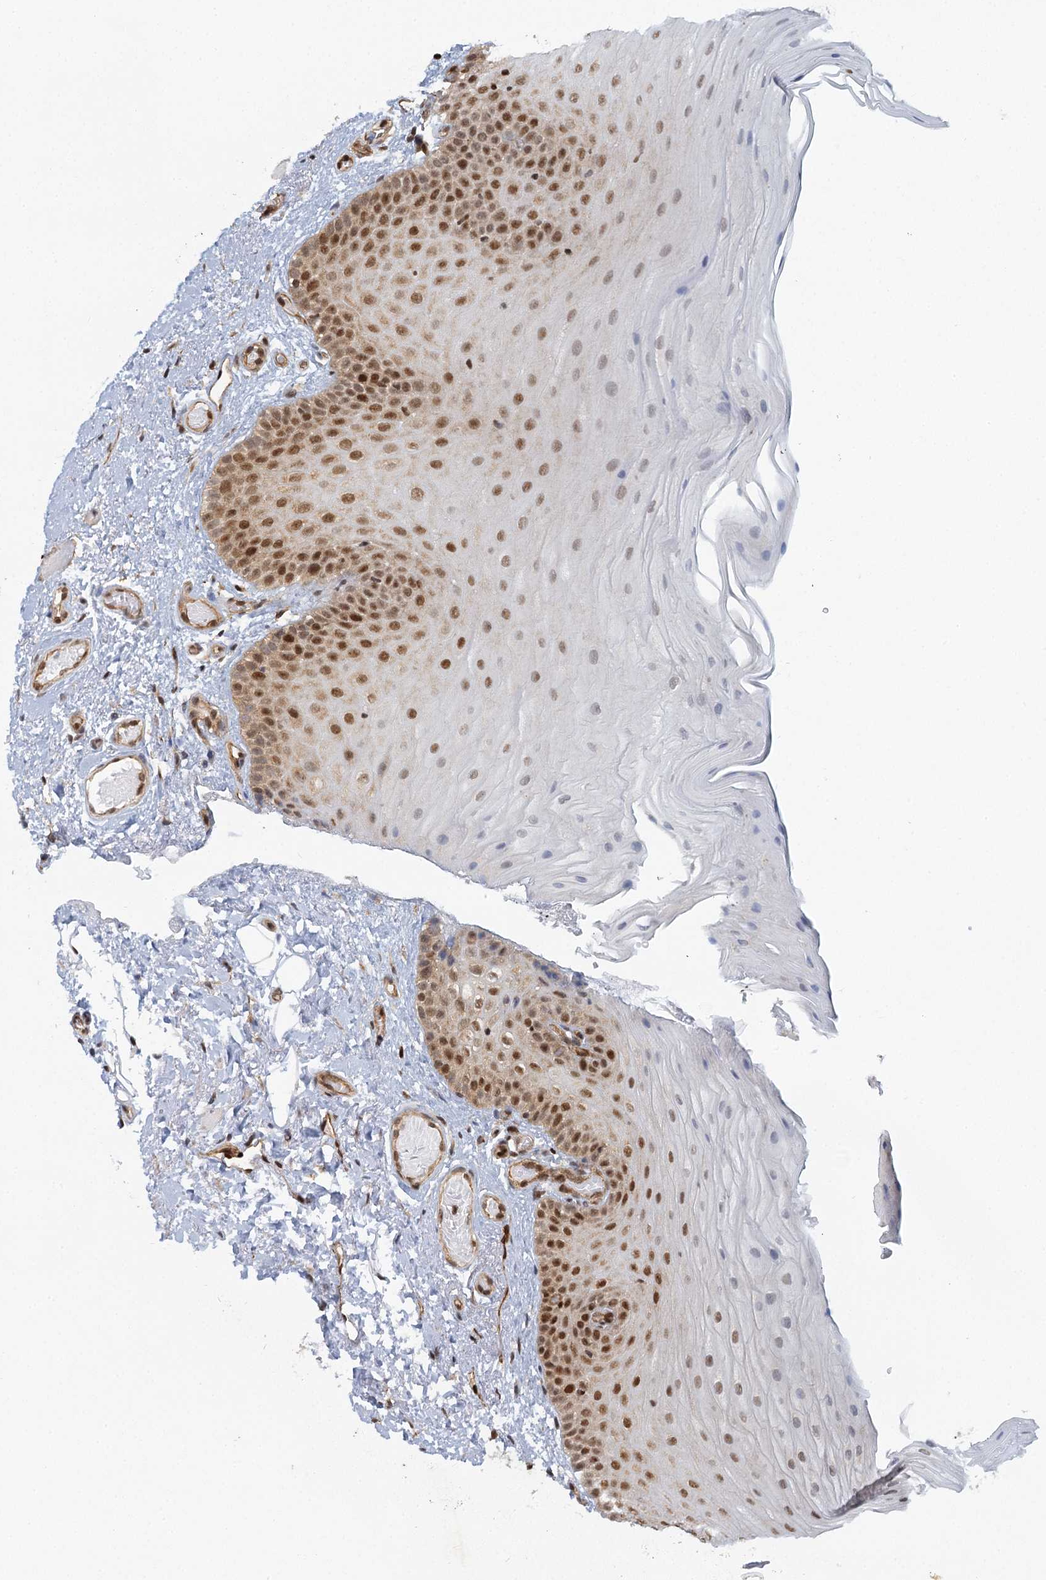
{"staining": {"intensity": "strong", "quantity": "25%-75%", "location": "nuclear"}, "tissue": "oral mucosa", "cell_type": "Squamous epithelial cells", "image_type": "normal", "snomed": [{"axis": "morphology", "description": "Normal tissue, NOS"}, {"axis": "topography", "description": "Oral tissue"}], "caption": "Immunohistochemical staining of unremarkable oral mucosa demonstrates high levels of strong nuclear expression in about 25%-75% of squamous epithelial cells.", "gene": "GPATCH11", "patient": {"sex": "male", "age": 68}}